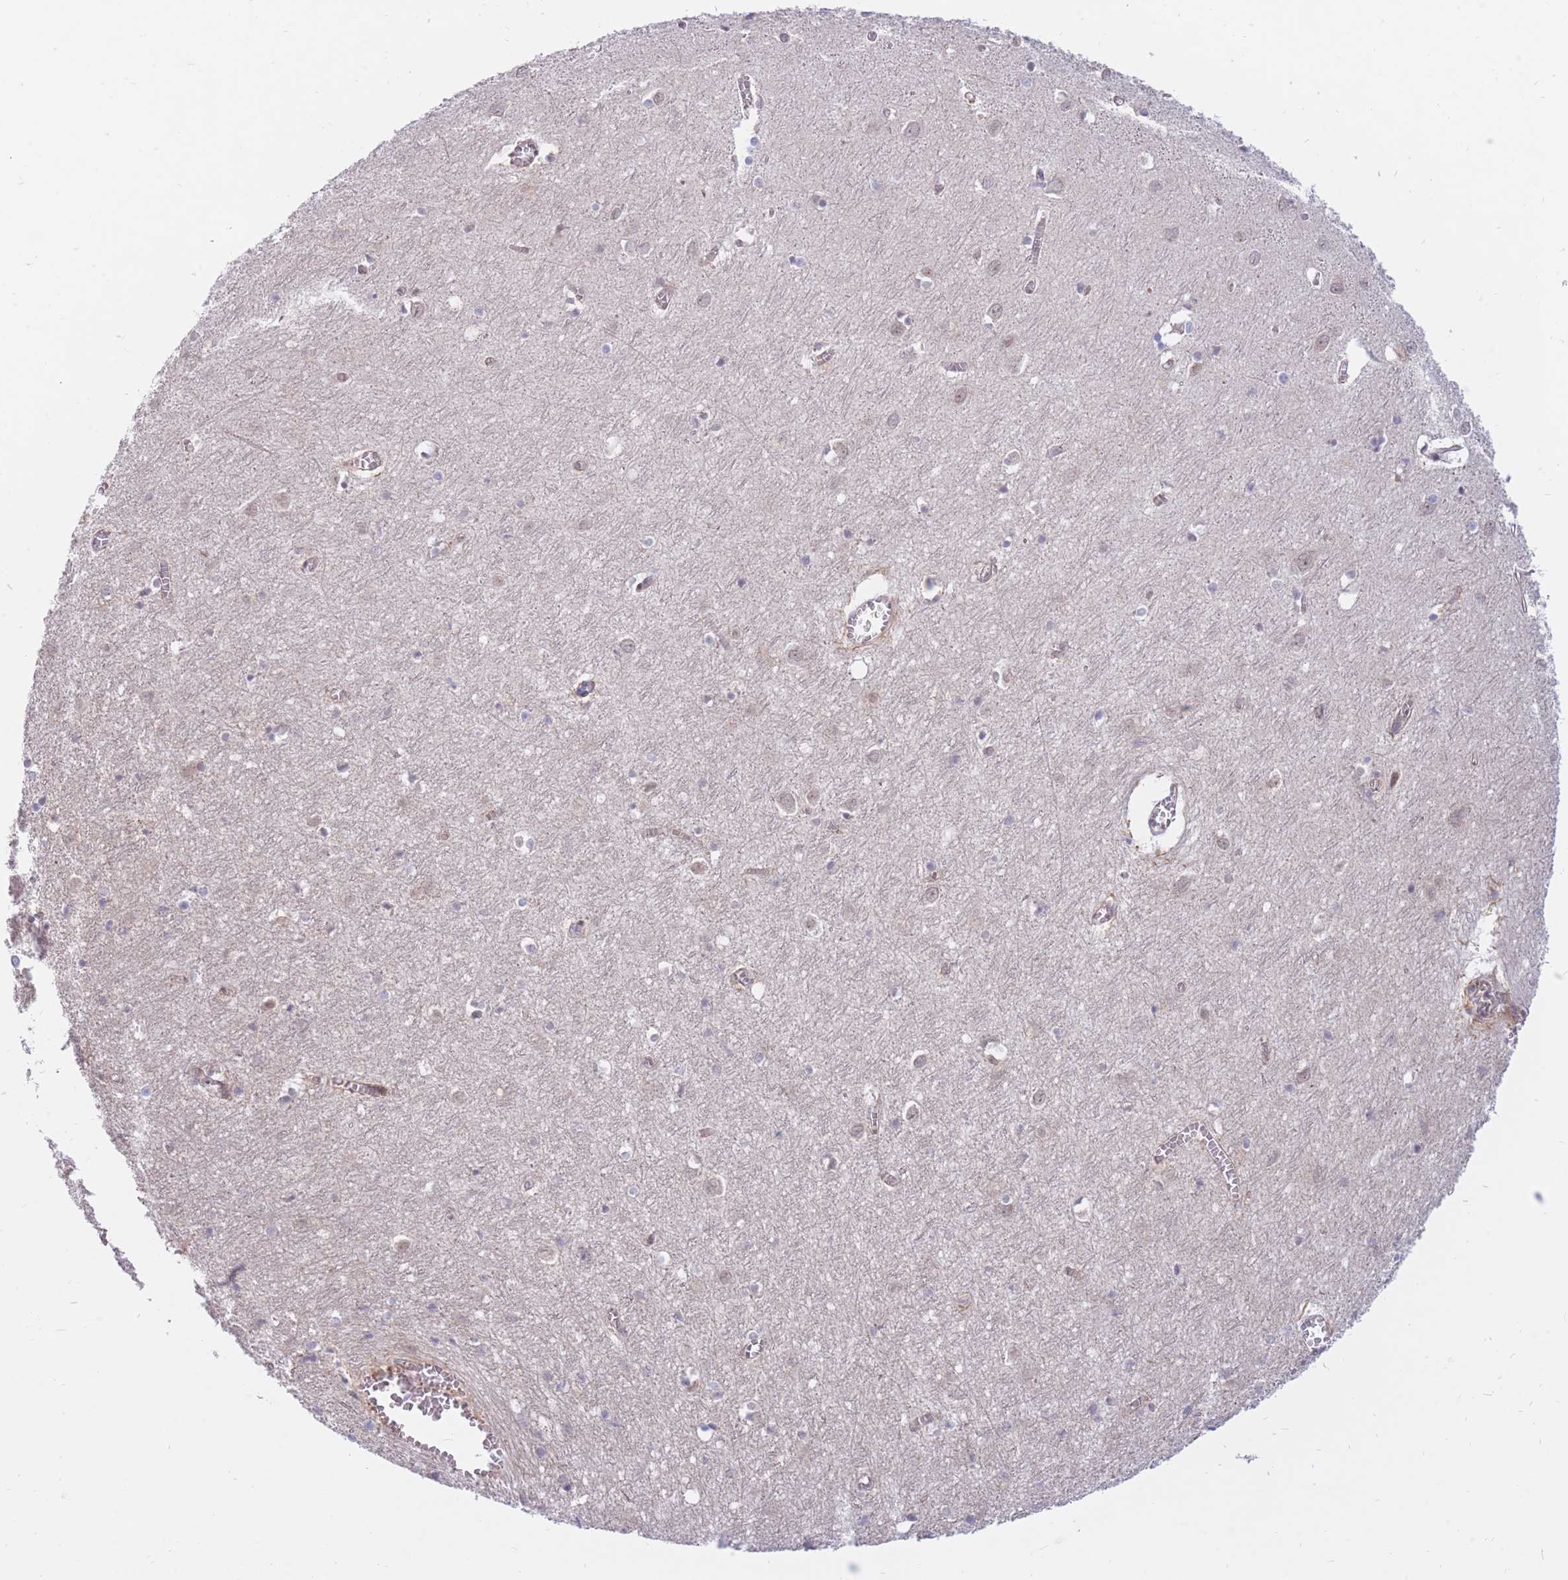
{"staining": {"intensity": "weak", "quantity": ">75%", "location": "nuclear"}, "tissue": "cerebral cortex", "cell_type": "Endothelial cells", "image_type": "normal", "snomed": [{"axis": "morphology", "description": "Normal tissue, NOS"}, {"axis": "topography", "description": "Cerebral cortex"}], "caption": "High-power microscopy captured an immunohistochemistry (IHC) micrograph of unremarkable cerebral cortex, revealing weak nuclear positivity in about >75% of endothelial cells. The protein of interest is stained brown, and the nuclei are stained in blue (DAB IHC with brightfield microscopy, high magnification).", "gene": "ERICH6B", "patient": {"sex": "female", "age": 64}}